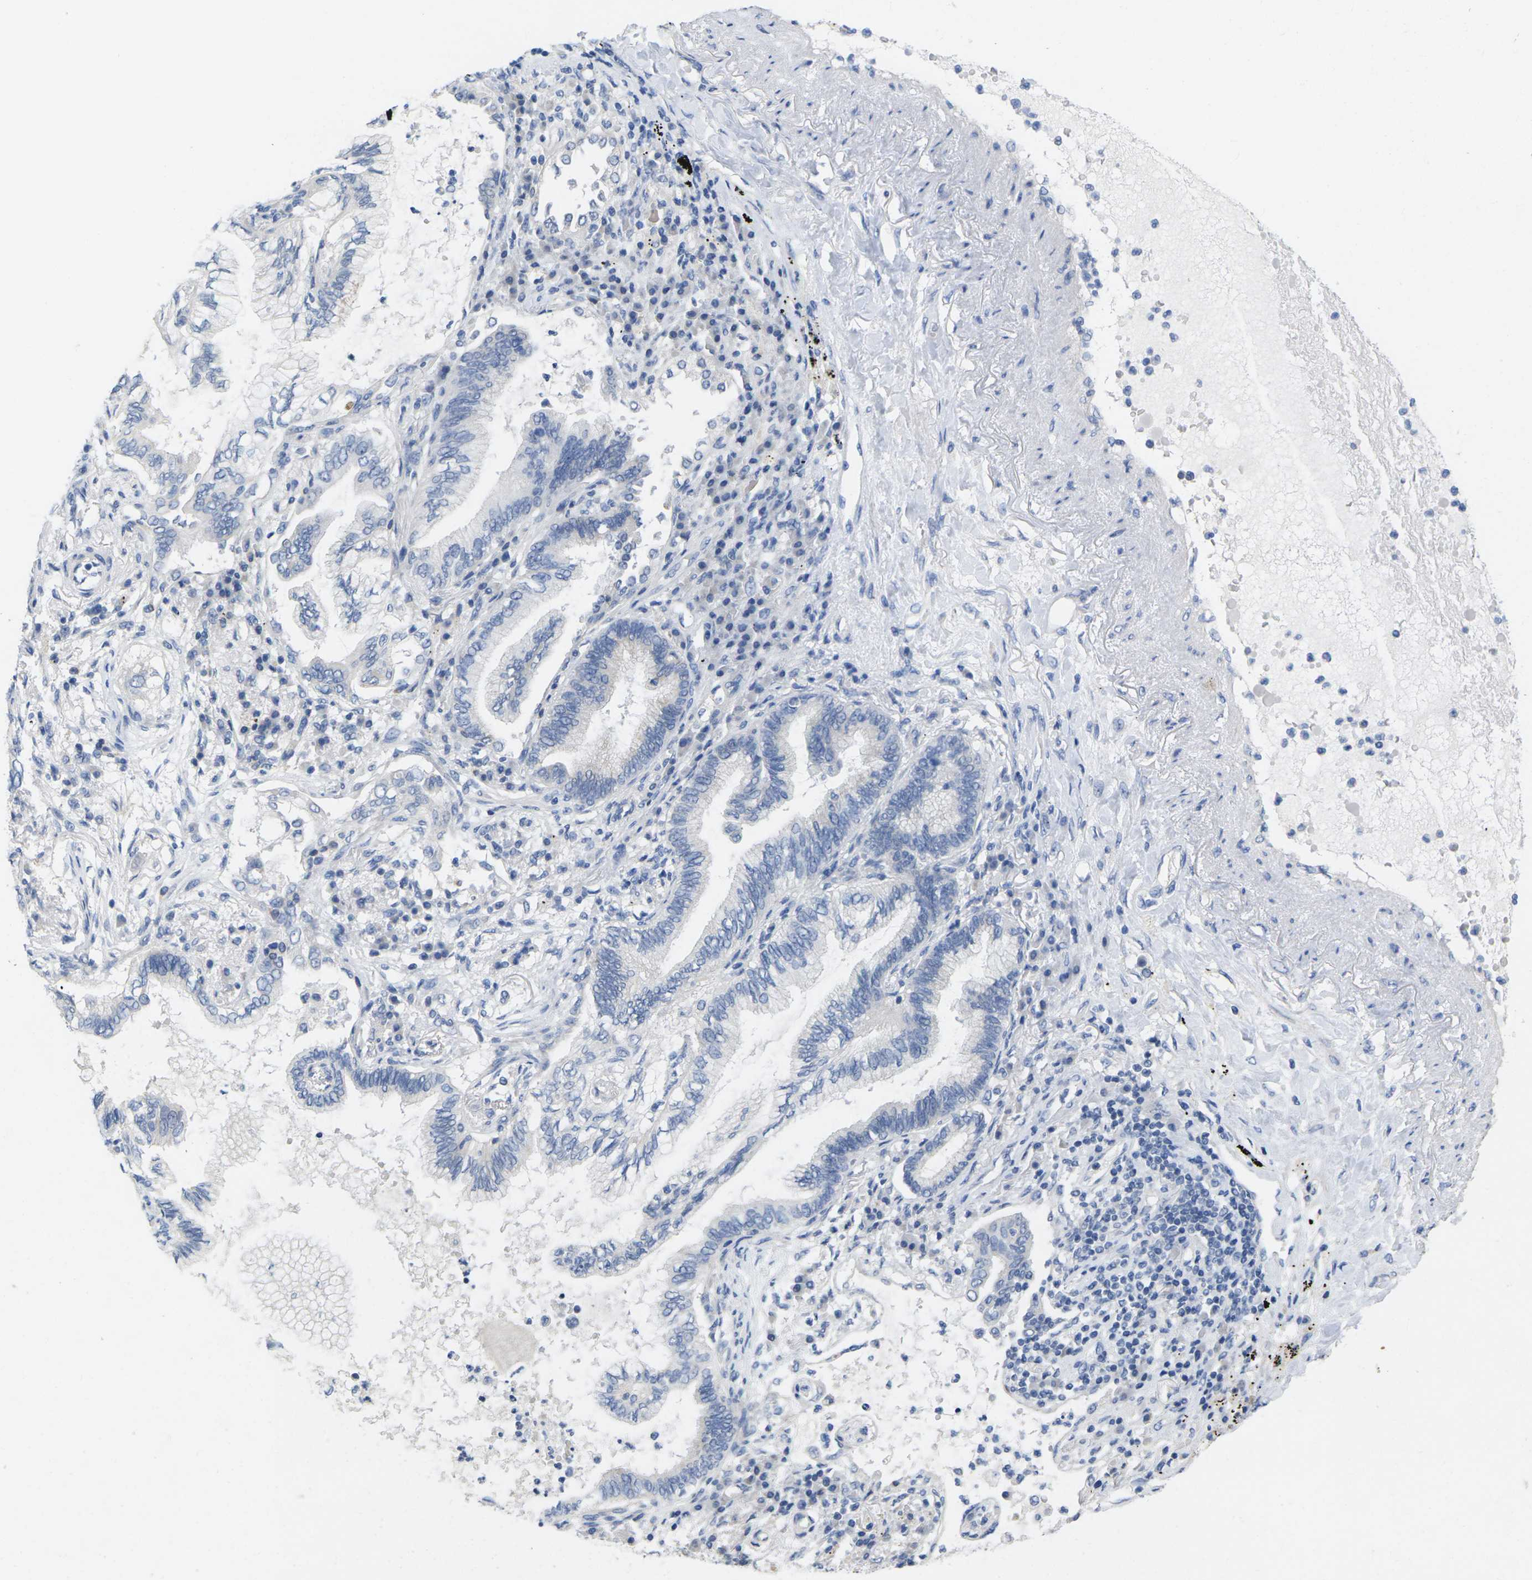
{"staining": {"intensity": "negative", "quantity": "none", "location": "none"}, "tissue": "lung cancer", "cell_type": "Tumor cells", "image_type": "cancer", "snomed": [{"axis": "morphology", "description": "Normal tissue, NOS"}, {"axis": "morphology", "description": "Adenocarcinoma, NOS"}, {"axis": "topography", "description": "Bronchus"}, {"axis": "topography", "description": "Lung"}], "caption": "This is an IHC histopathology image of lung cancer. There is no staining in tumor cells.", "gene": "TNNI3", "patient": {"sex": "female", "age": 70}}